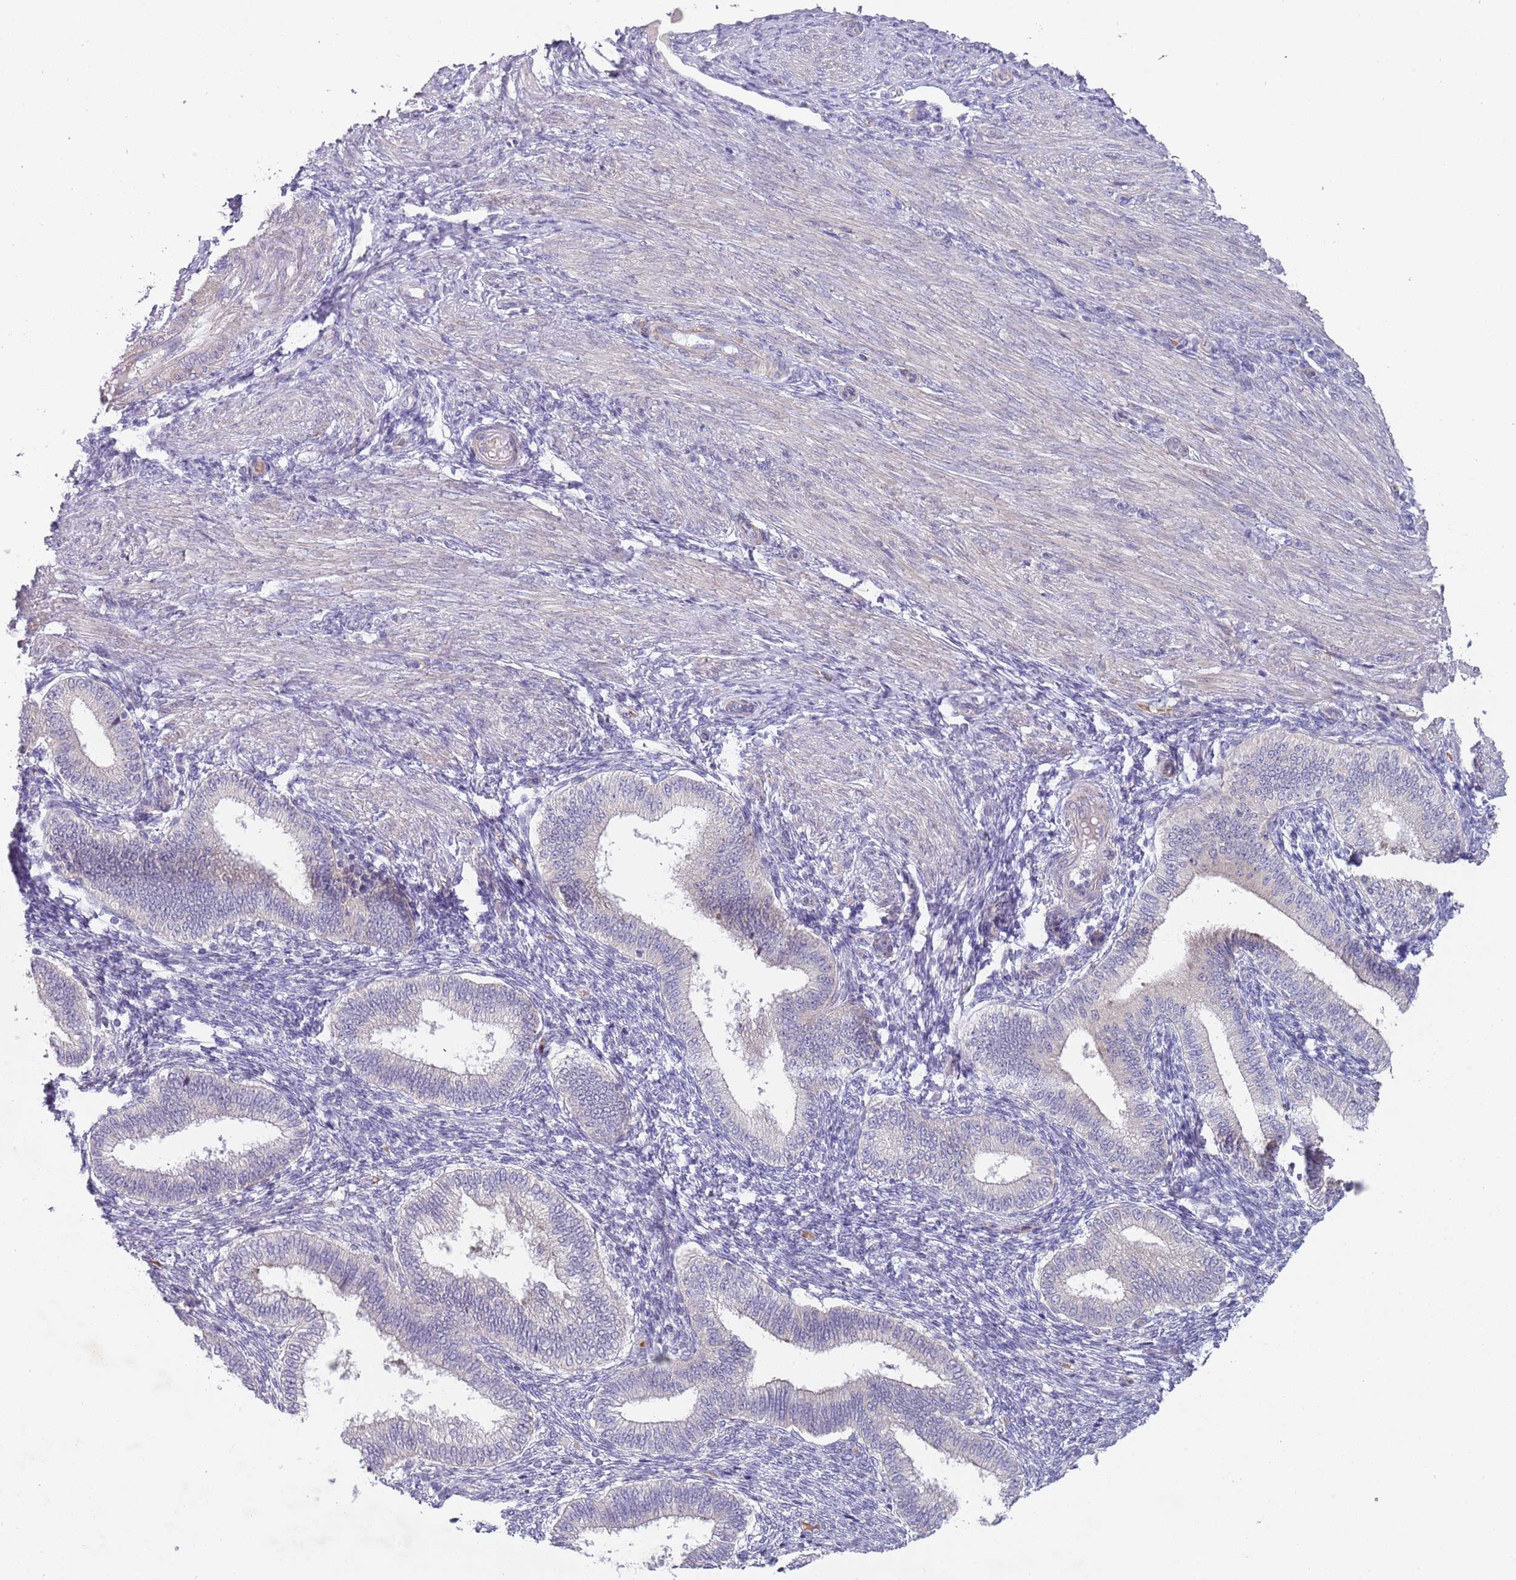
{"staining": {"intensity": "negative", "quantity": "none", "location": "none"}, "tissue": "endometrium", "cell_type": "Cells in endometrial stroma", "image_type": "normal", "snomed": [{"axis": "morphology", "description": "Normal tissue, NOS"}, {"axis": "topography", "description": "Endometrium"}], "caption": "Immunohistochemistry (IHC) of benign human endometrium demonstrates no staining in cells in endometrial stroma.", "gene": "PRAC1", "patient": {"sex": "female", "age": 39}}